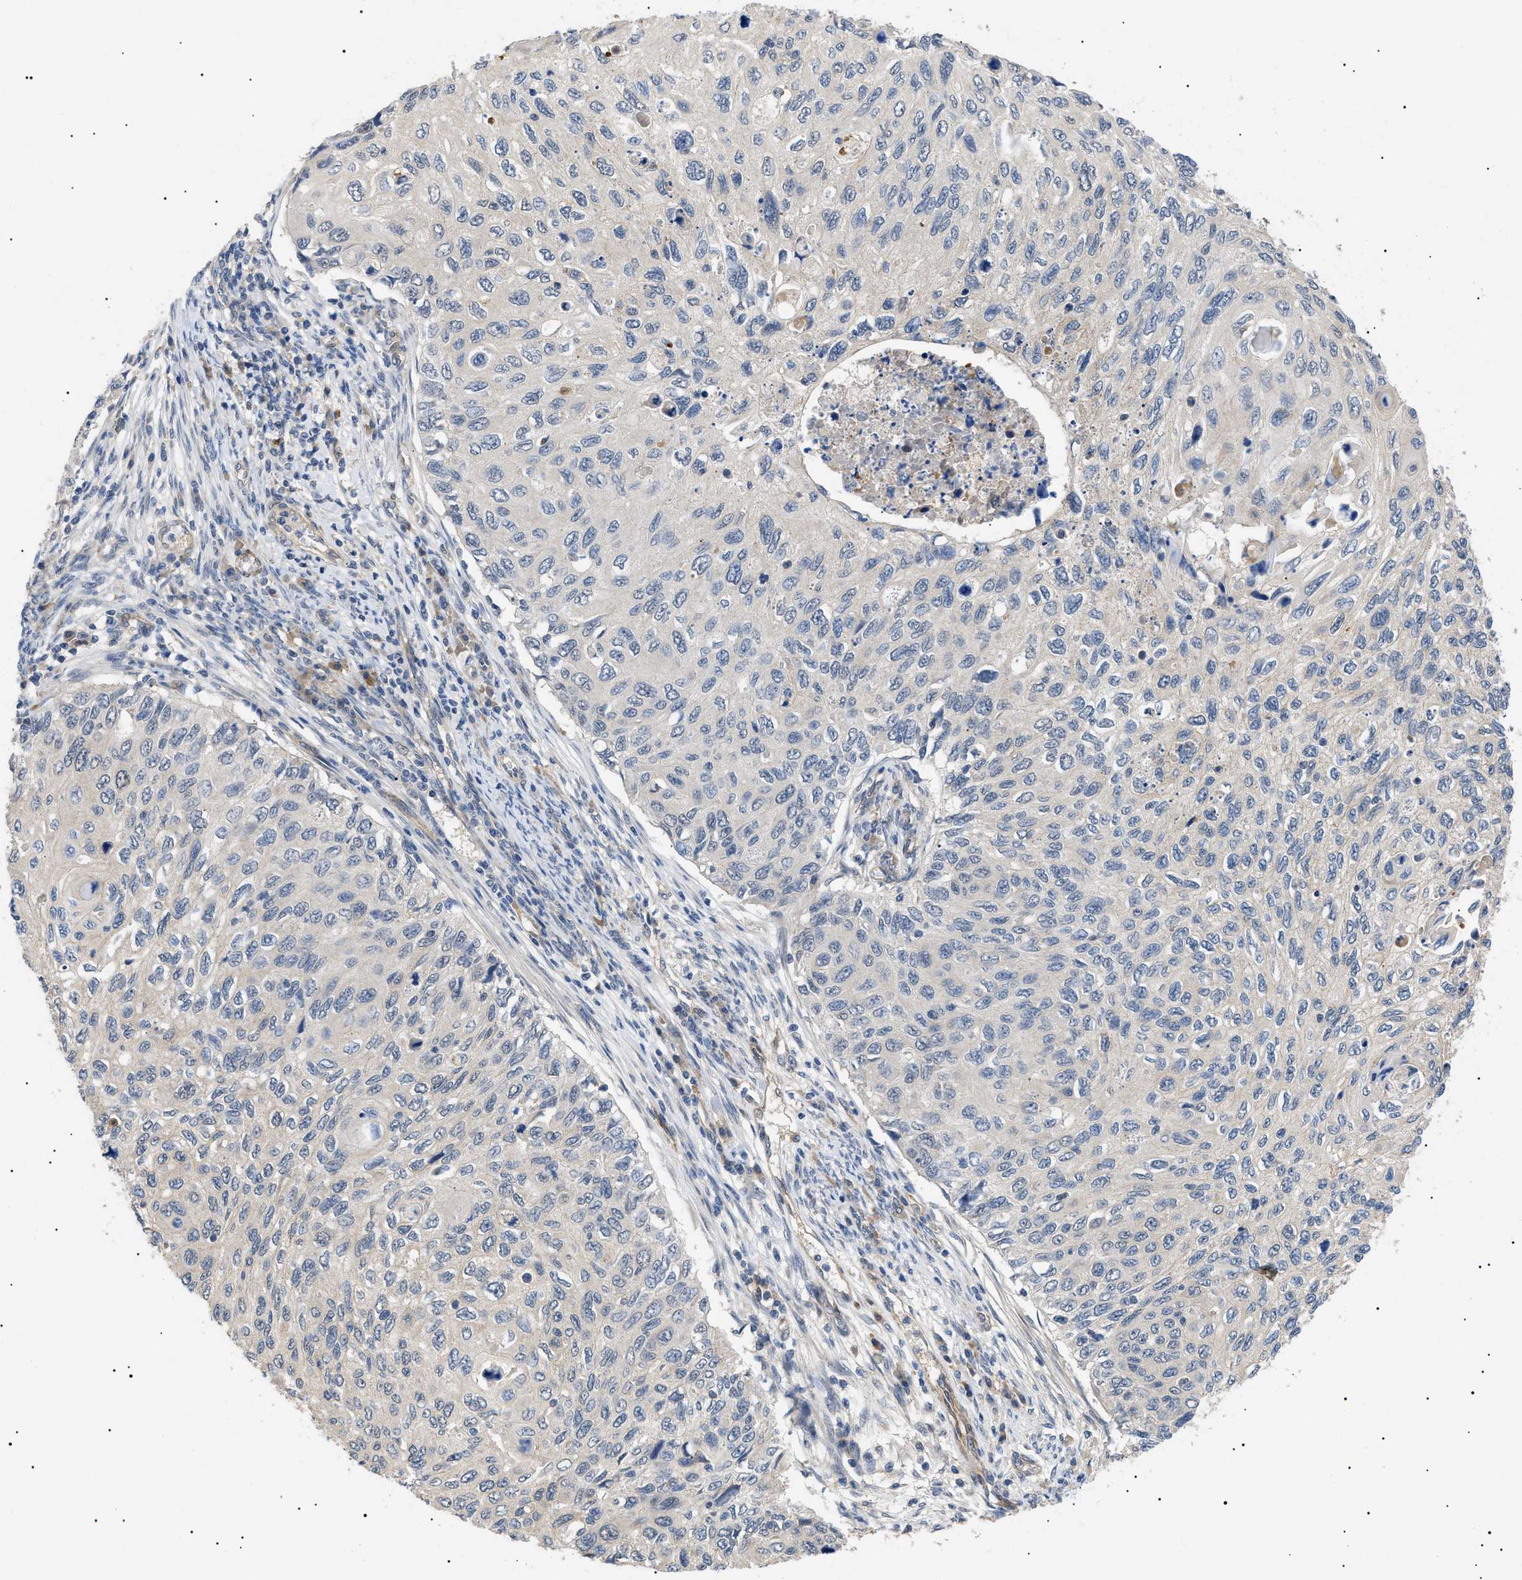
{"staining": {"intensity": "negative", "quantity": "none", "location": "none"}, "tissue": "cervical cancer", "cell_type": "Tumor cells", "image_type": "cancer", "snomed": [{"axis": "morphology", "description": "Squamous cell carcinoma, NOS"}, {"axis": "topography", "description": "Cervix"}], "caption": "IHC image of cervical cancer (squamous cell carcinoma) stained for a protein (brown), which shows no staining in tumor cells. Nuclei are stained in blue.", "gene": "CRCP", "patient": {"sex": "female", "age": 70}}